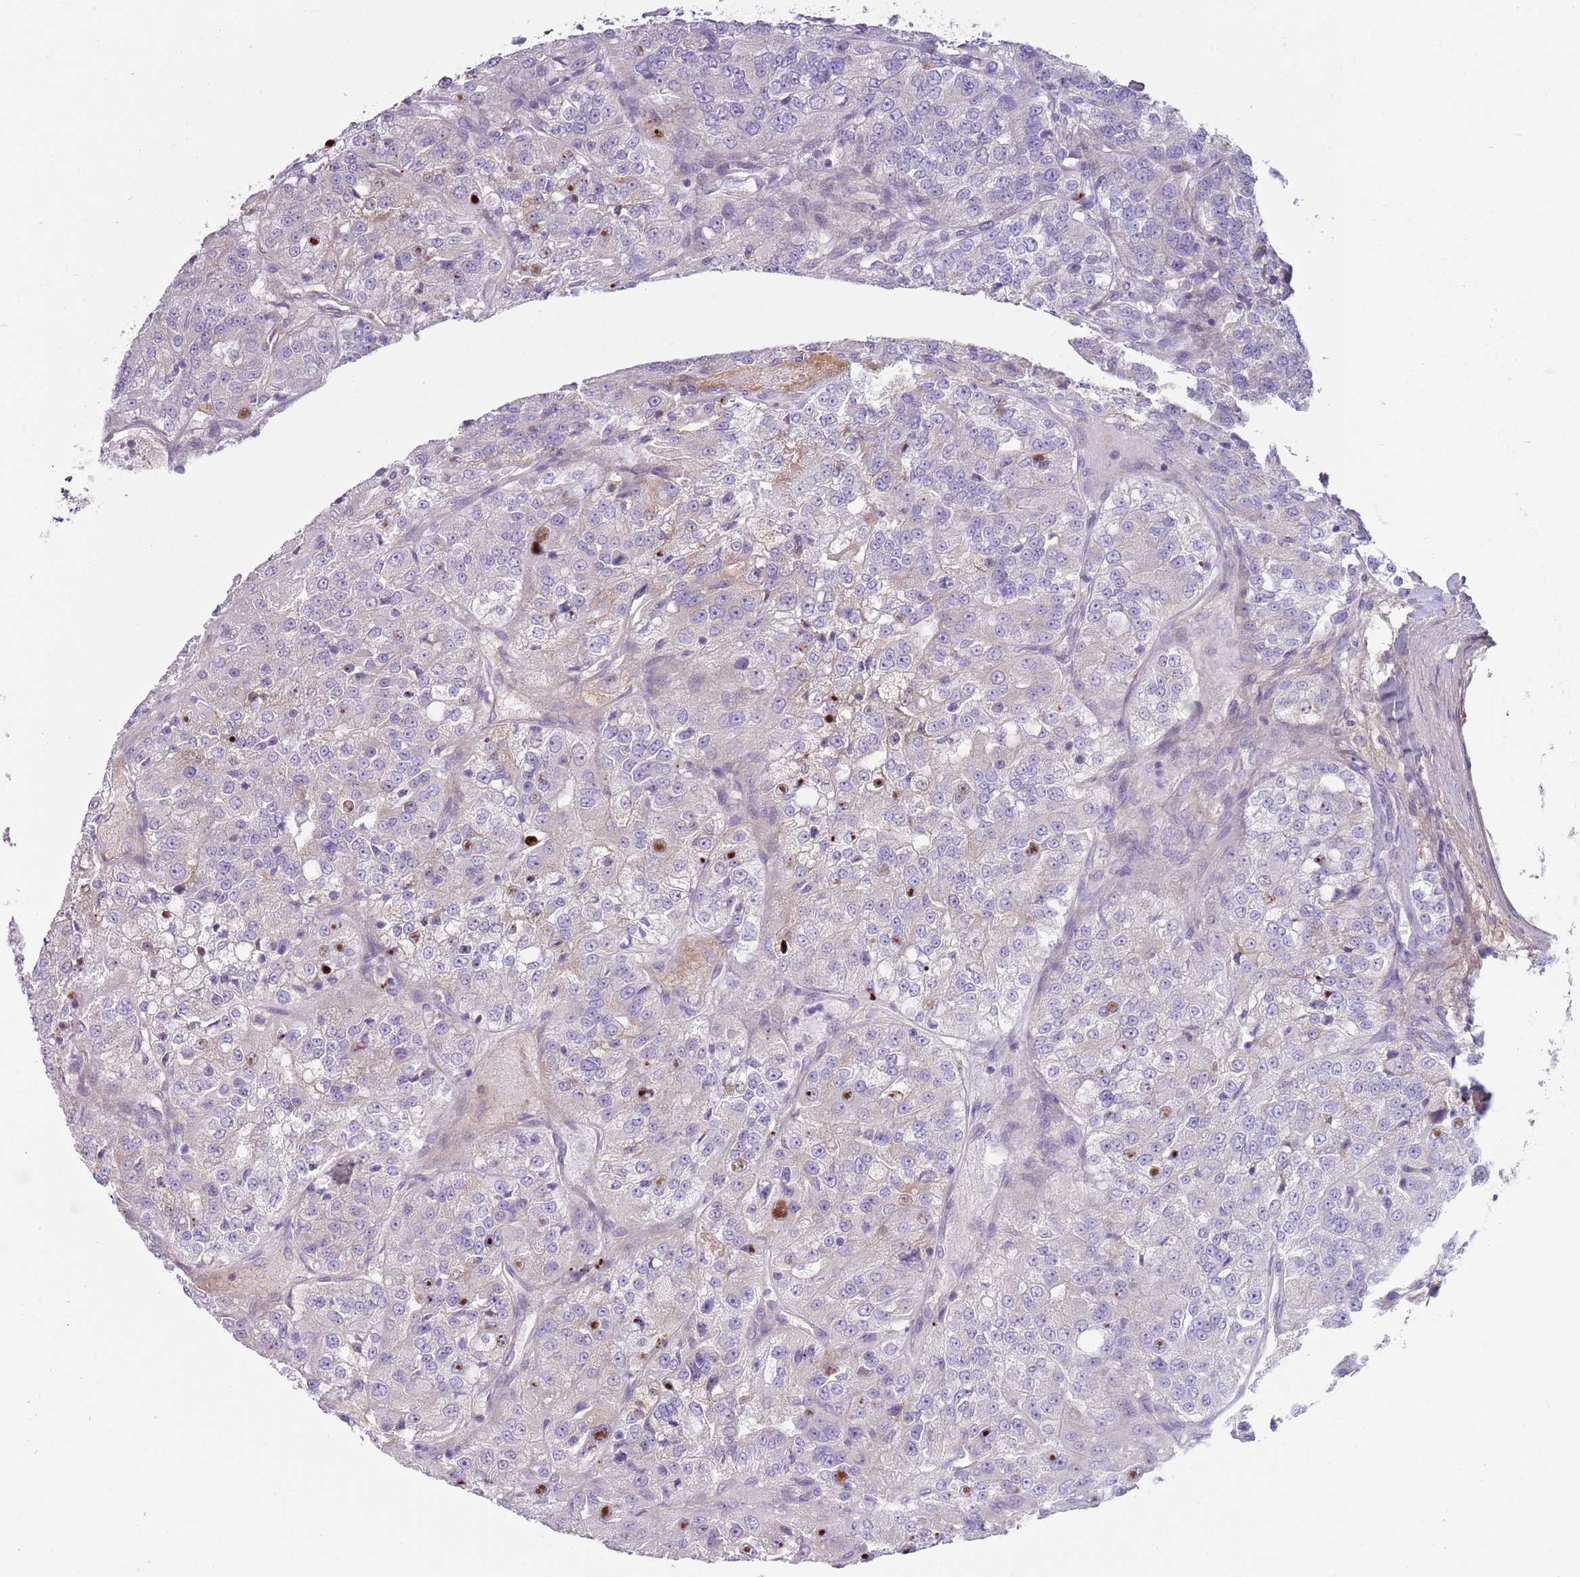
{"staining": {"intensity": "negative", "quantity": "none", "location": "none"}, "tissue": "renal cancer", "cell_type": "Tumor cells", "image_type": "cancer", "snomed": [{"axis": "morphology", "description": "Adenocarcinoma, NOS"}, {"axis": "topography", "description": "Kidney"}], "caption": "IHC micrograph of neoplastic tissue: human adenocarcinoma (renal) stained with DAB (3,3'-diaminobenzidine) shows no significant protein positivity in tumor cells.", "gene": "CFH", "patient": {"sex": "female", "age": 63}}